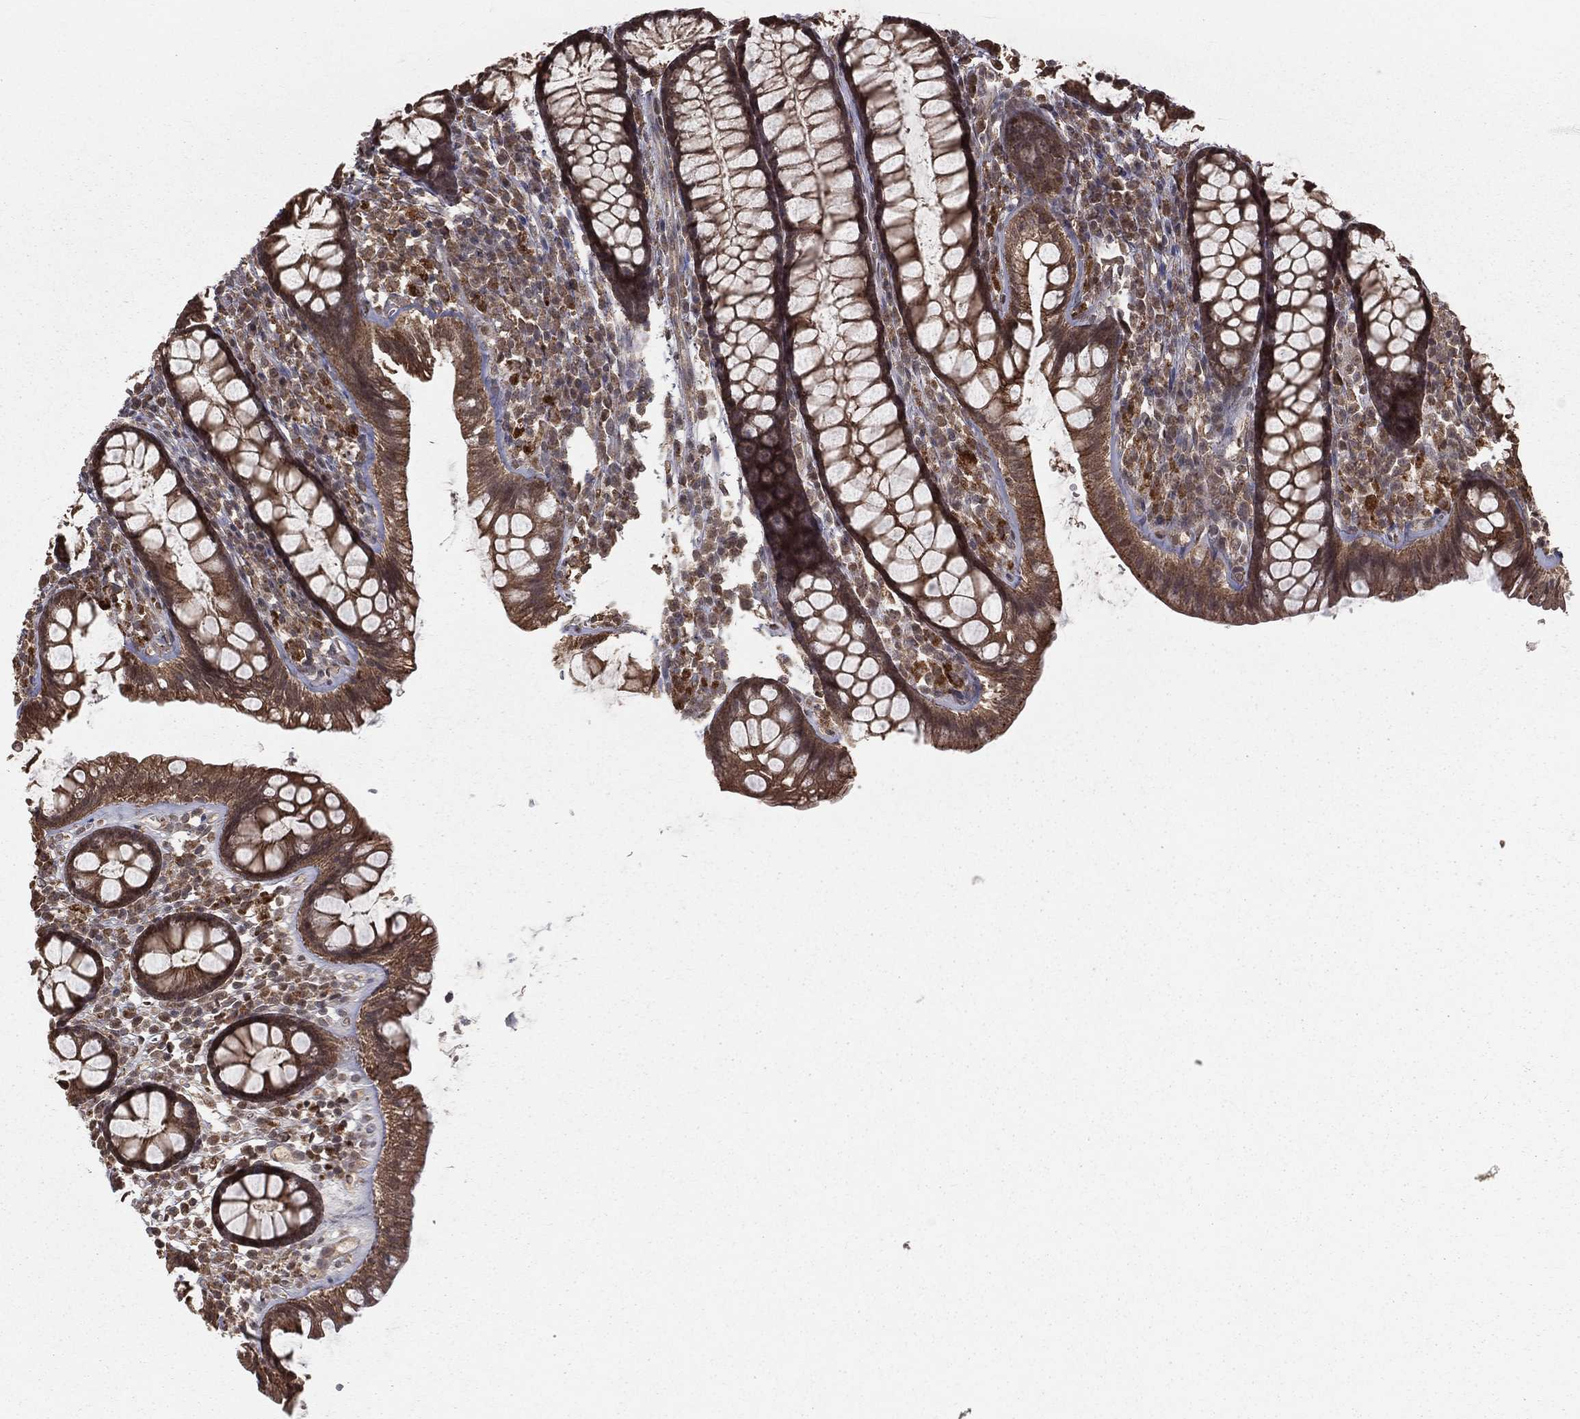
{"staining": {"intensity": "moderate", "quantity": ">75%", "location": "cytoplasmic/membranous"}, "tissue": "colon", "cell_type": "Glandular cells", "image_type": "normal", "snomed": [{"axis": "morphology", "description": "Normal tissue, NOS"}, {"axis": "topography", "description": "Colon"}], "caption": "High-magnification brightfield microscopy of normal colon stained with DAB (brown) and counterstained with hematoxylin (blue). glandular cells exhibit moderate cytoplasmic/membranous expression is appreciated in approximately>75% of cells.", "gene": "ZDHHC15", "patient": {"sex": "male", "age": 76}}